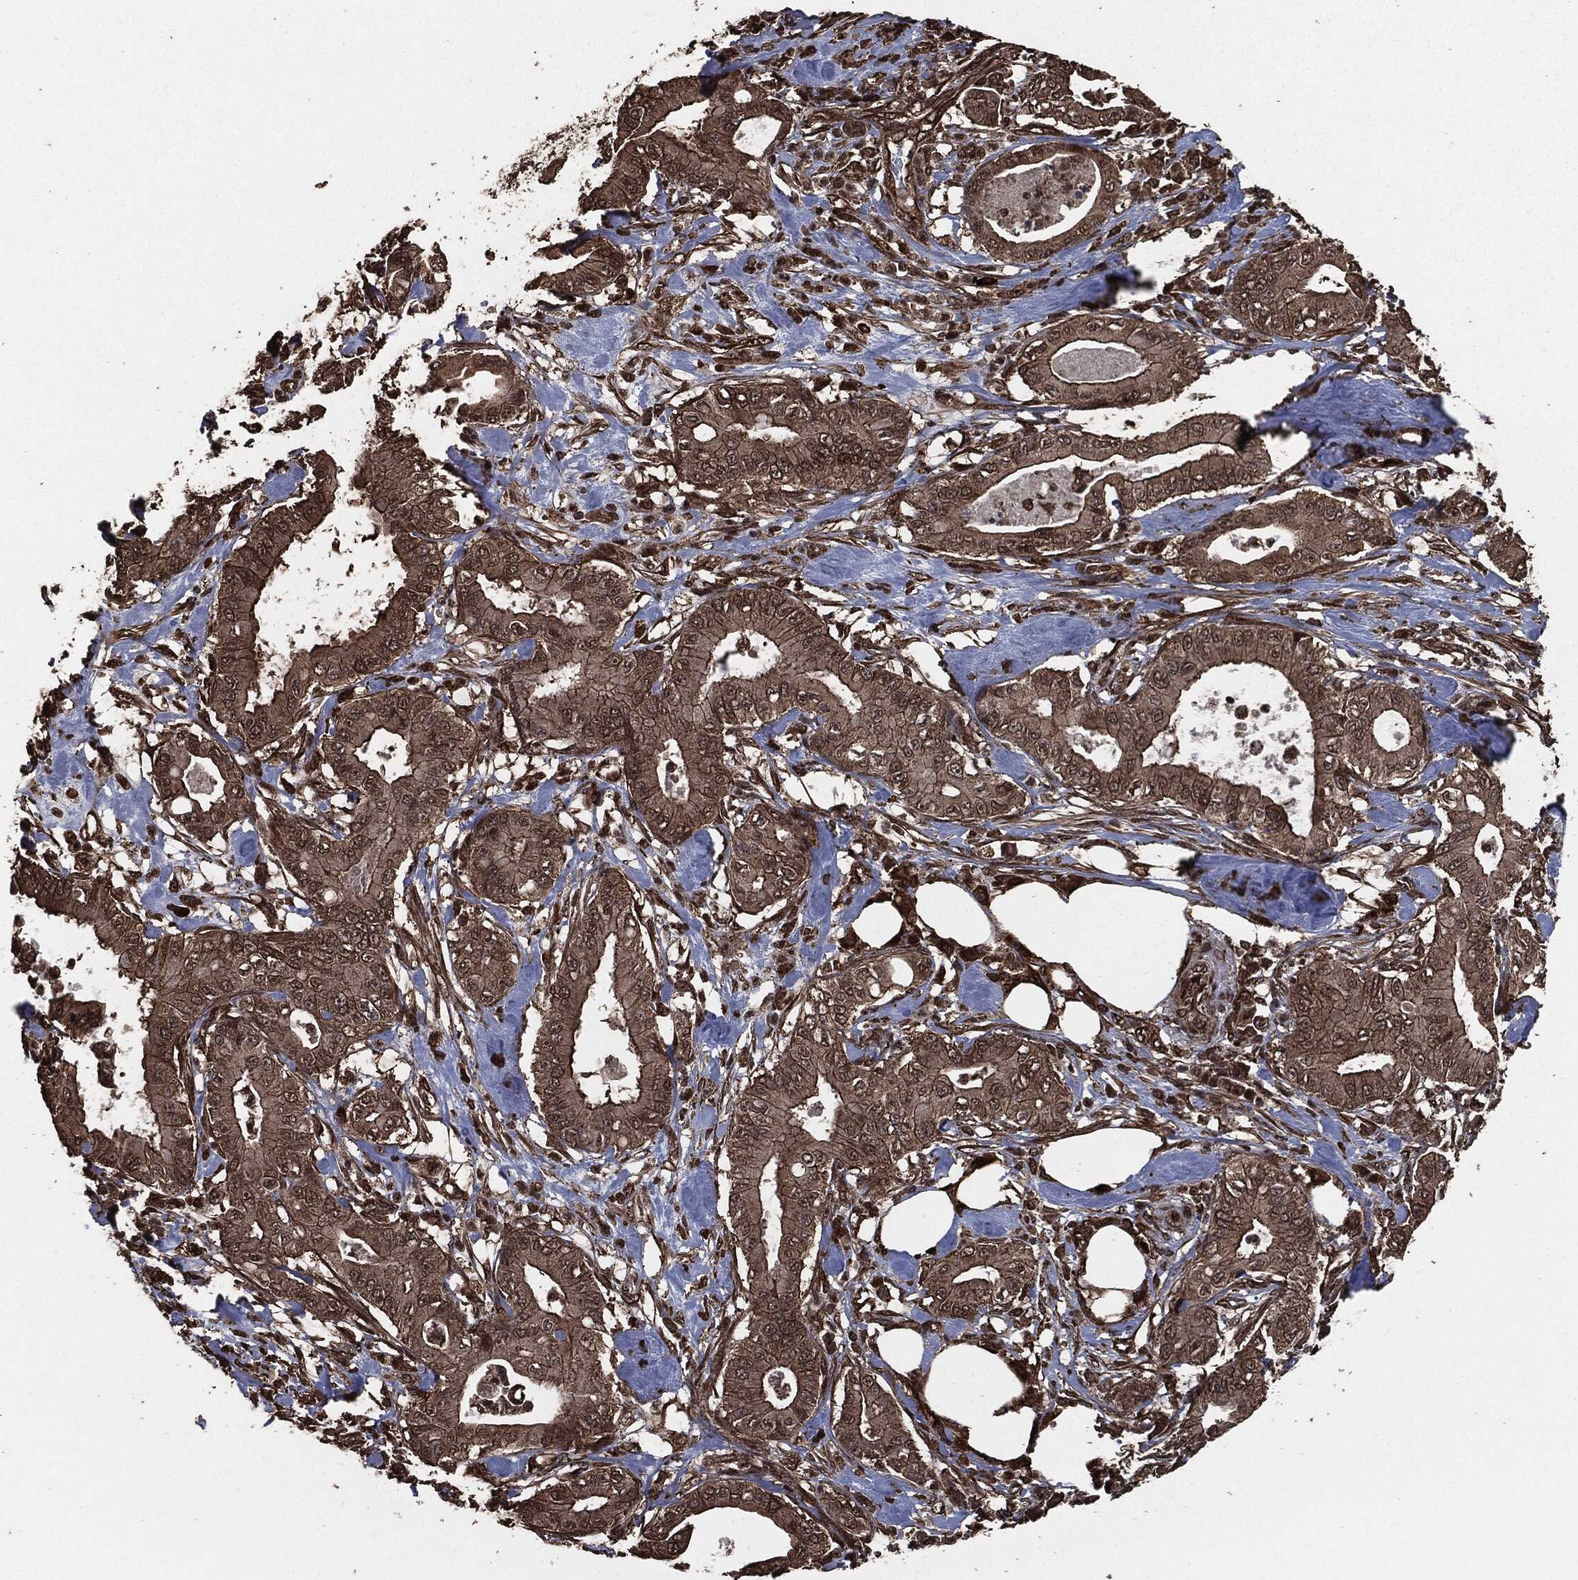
{"staining": {"intensity": "moderate", "quantity": ">75%", "location": "cytoplasmic/membranous"}, "tissue": "pancreatic cancer", "cell_type": "Tumor cells", "image_type": "cancer", "snomed": [{"axis": "morphology", "description": "Adenocarcinoma, NOS"}, {"axis": "topography", "description": "Pancreas"}], "caption": "Protein analysis of adenocarcinoma (pancreatic) tissue shows moderate cytoplasmic/membranous expression in about >75% of tumor cells.", "gene": "EGFR", "patient": {"sex": "male", "age": 71}}